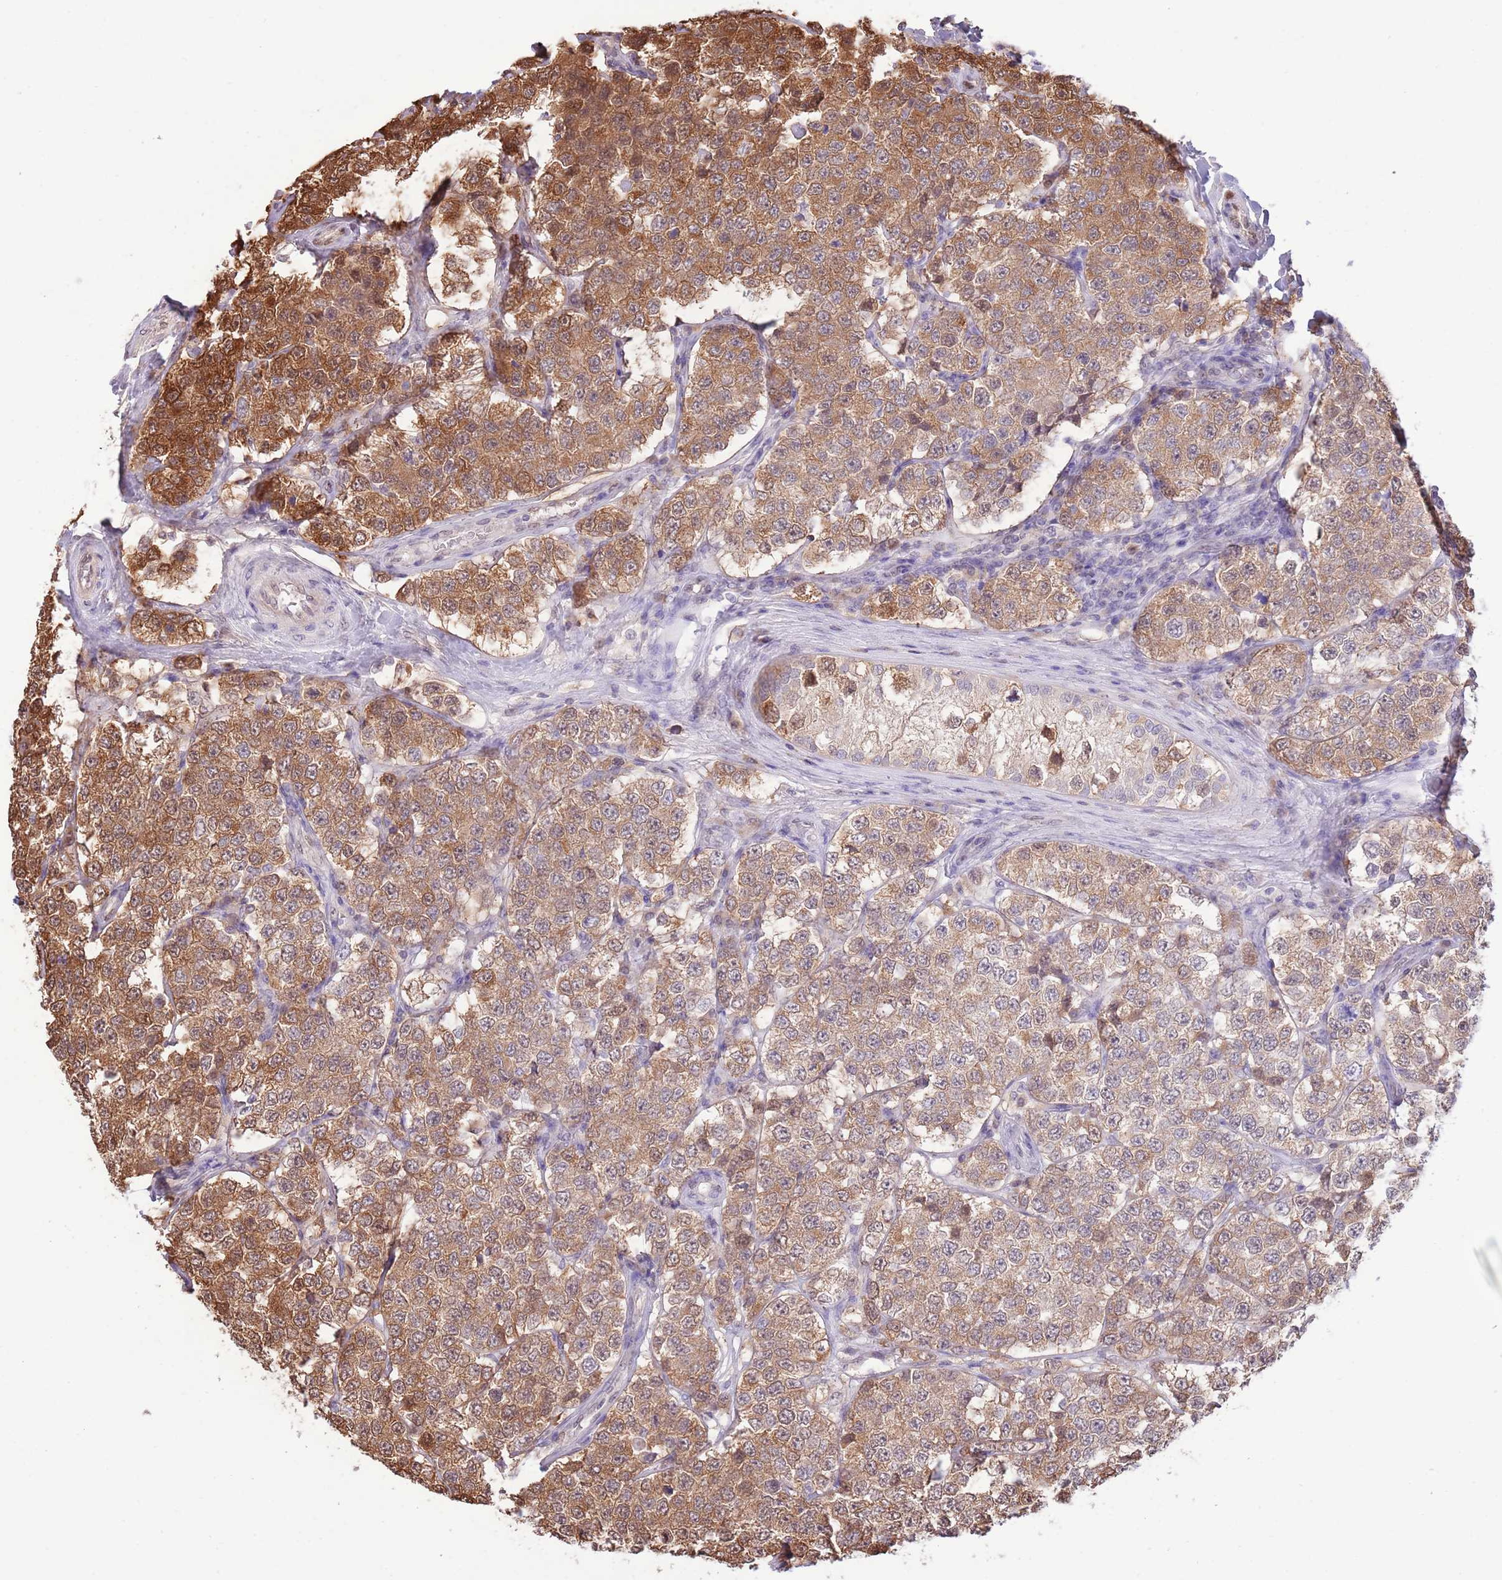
{"staining": {"intensity": "moderate", "quantity": ">75%", "location": "cytoplasmic/membranous"}, "tissue": "testis cancer", "cell_type": "Tumor cells", "image_type": "cancer", "snomed": [{"axis": "morphology", "description": "Seminoma, NOS"}, {"axis": "topography", "description": "Testis"}], "caption": "This is an image of immunohistochemistry staining of testis cancer, which shows moderate staining in the cytoplasmic/membranous of tumor cells.", "gene": "NSFL1C", "patient": {"sex": "male", "age": 34}}